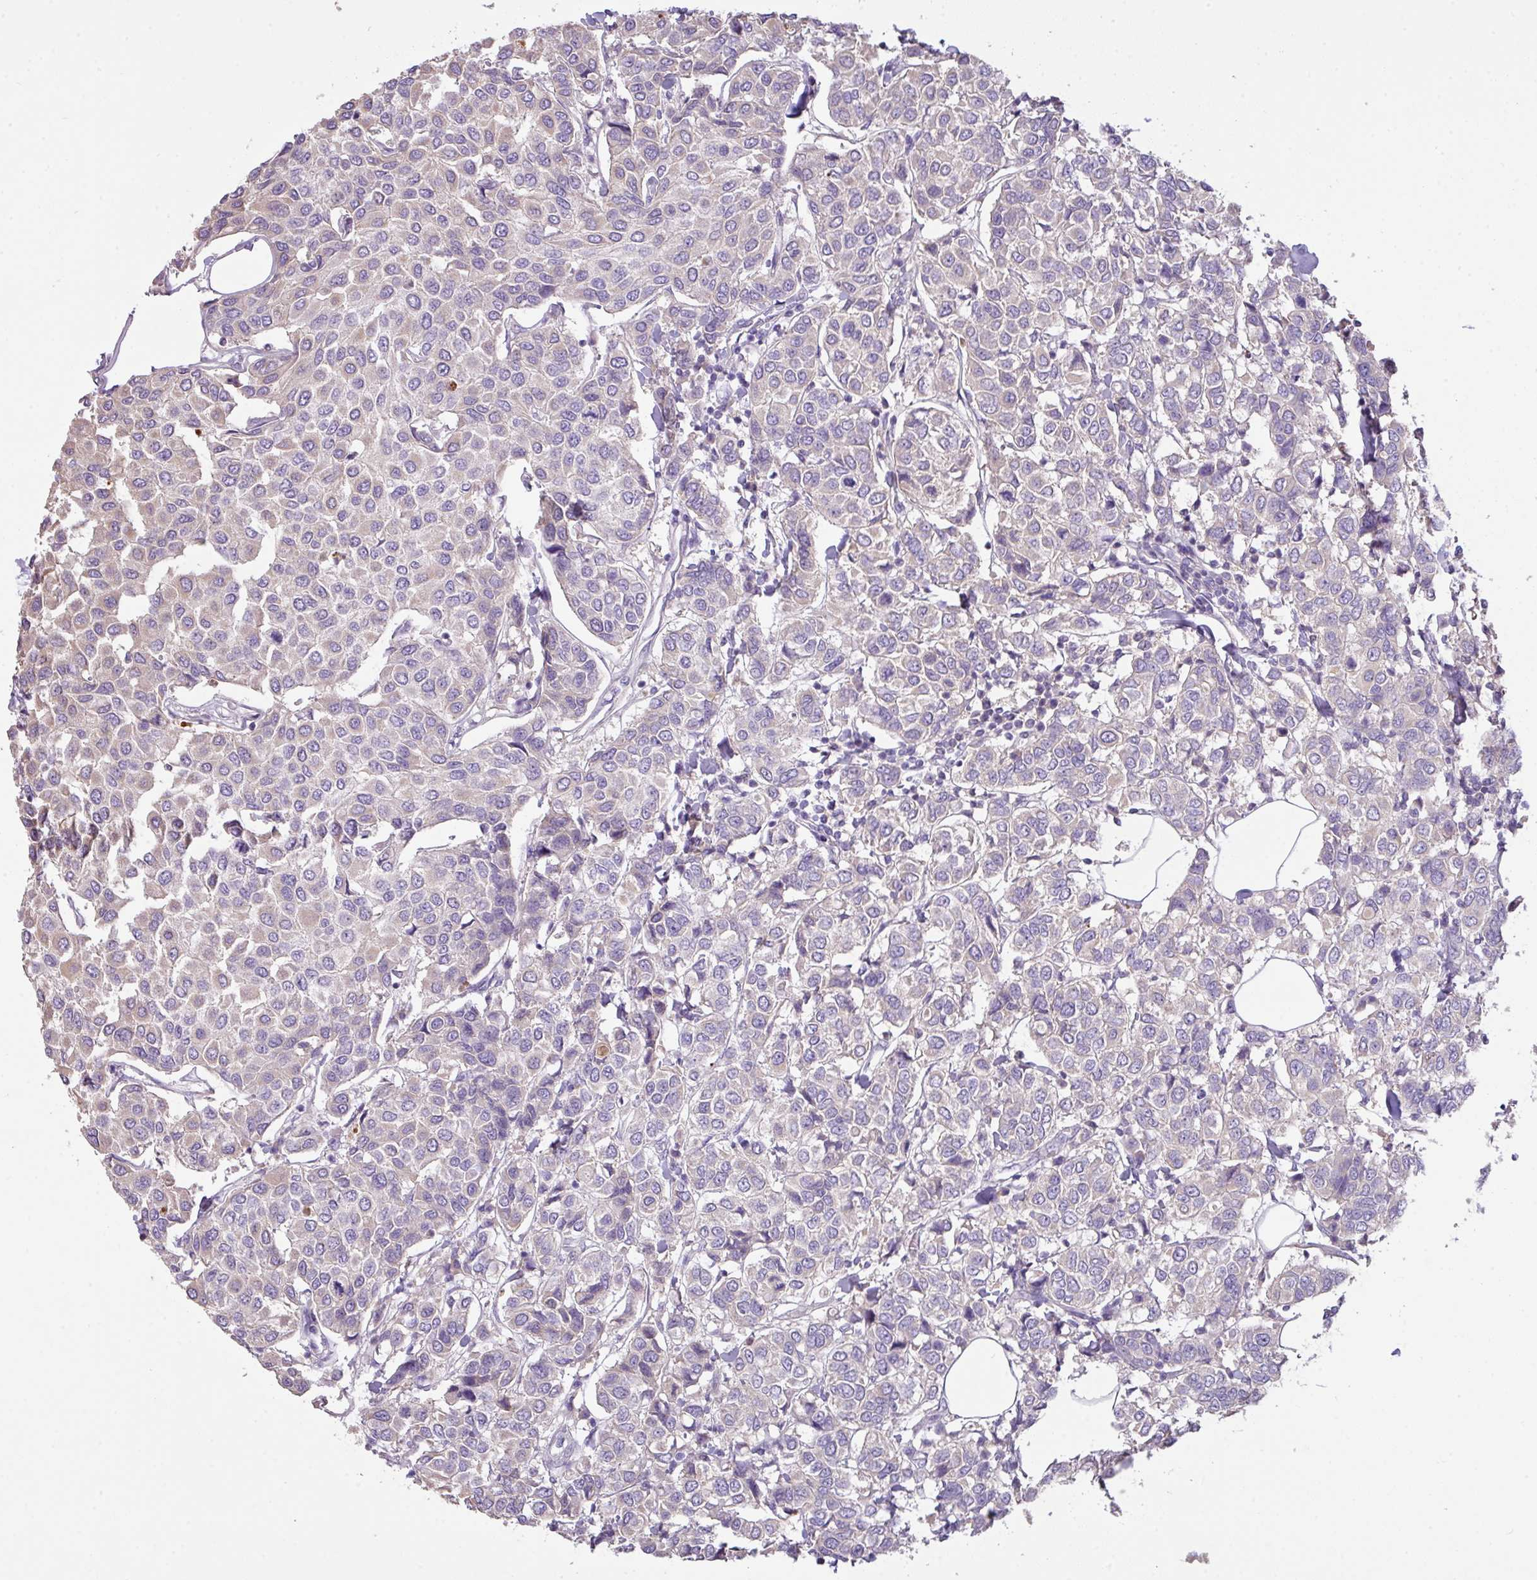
{"staining": {"intensity": "negative", "quantity": "none", "location": "none"}, "tissue": "breast cancer", "cell_type": "Tumor cells", "image_type": "cancer", "snomed": [{"axis": "morphology", "description": "Duct carcinoma"}, {"axis": "topography", "description": "Breast"}], "caption": "A high-resolution image shows immunohistochemistry (IHC) staining of breast cancer, which exhibits no significant expression in tumor cells.", "gene": "OR6C6", "patient": {"sex": "female", "age": 55}}